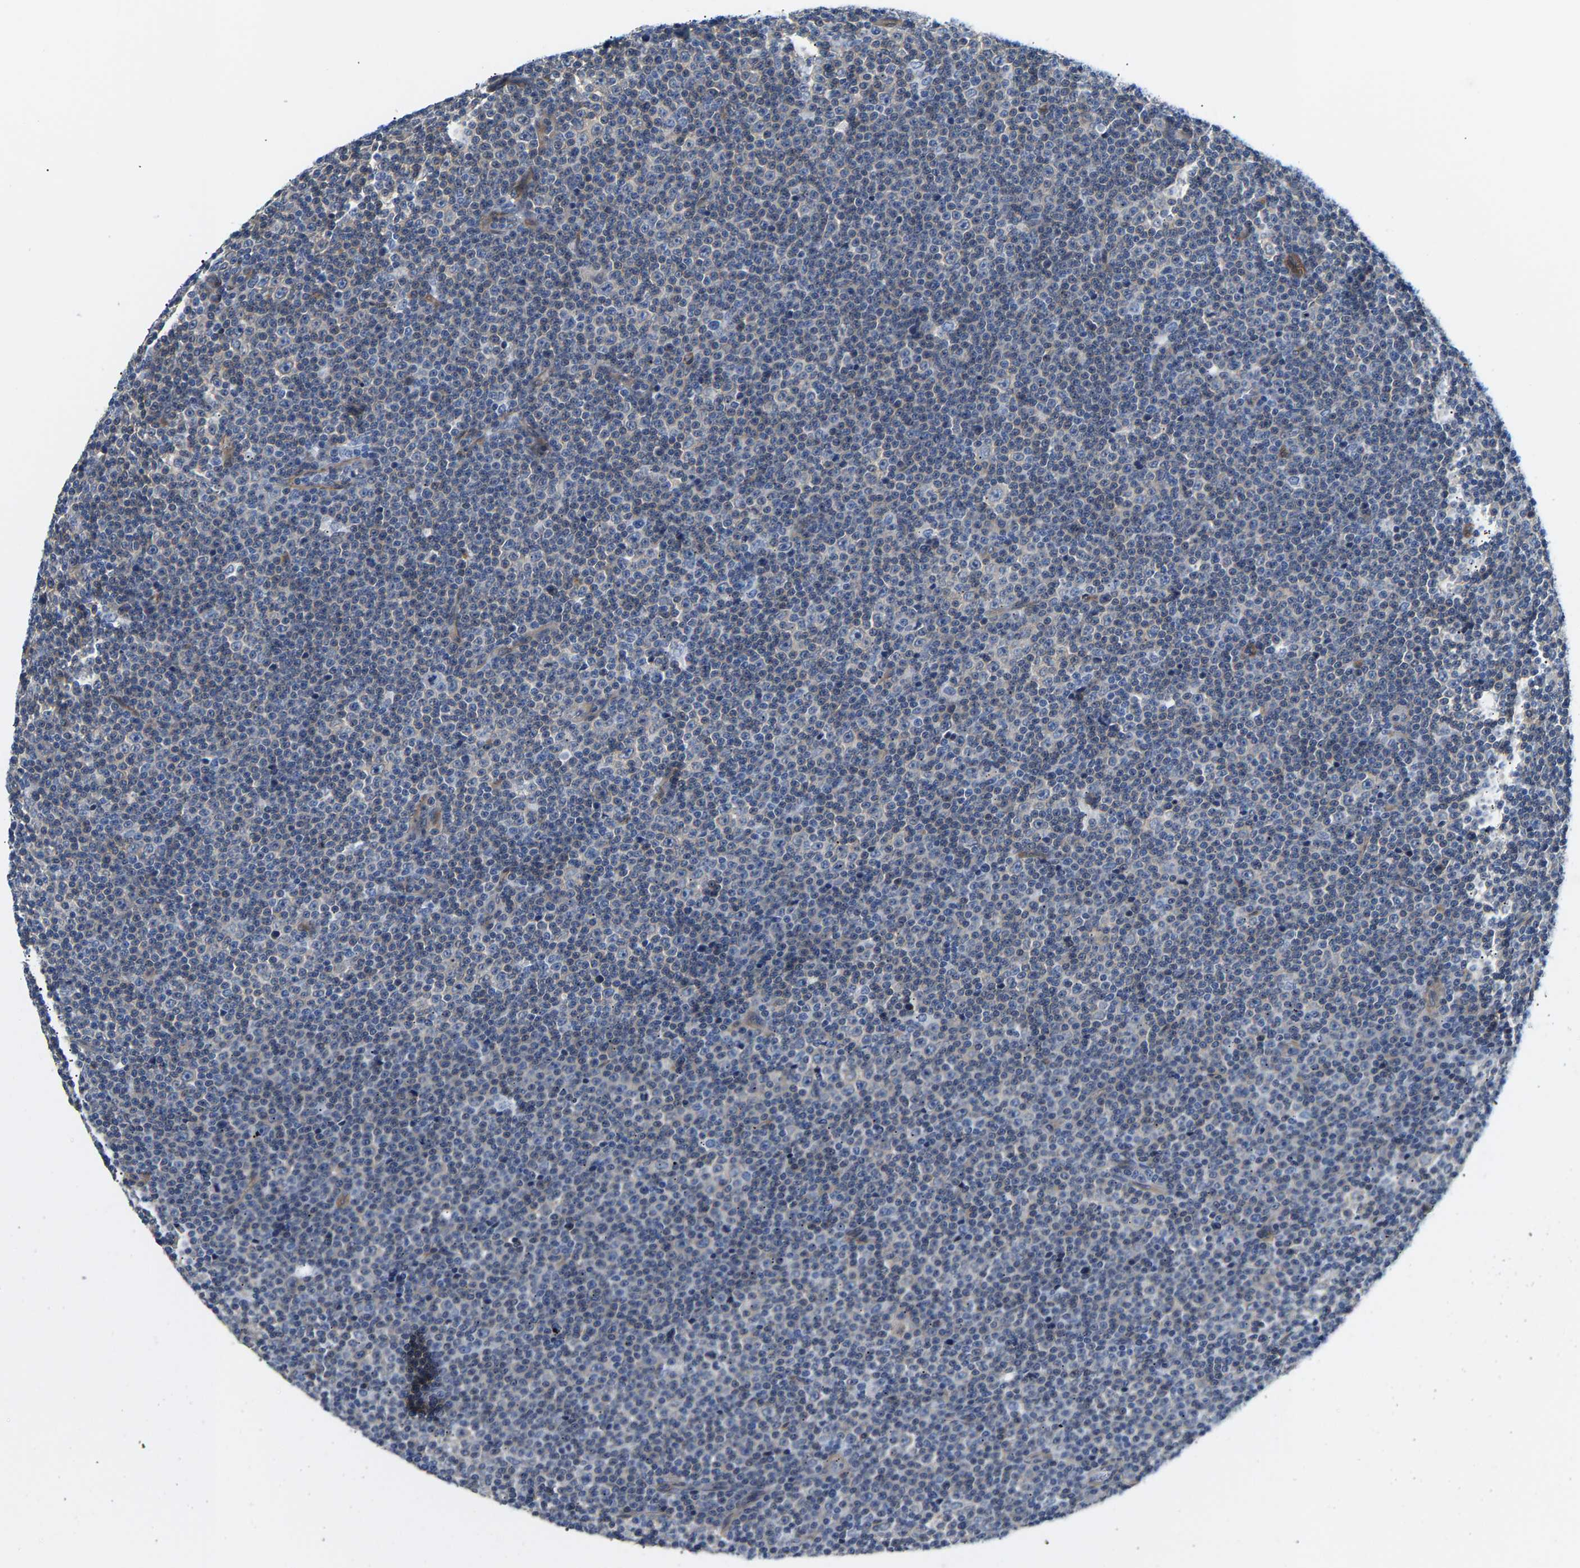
{"staining": {"intensity": "weak", "quantity": "<25%", "location": "cytoplasmic/membranous"}, "tissue": "lymphoma", "cell_type": "Tumor cells", "image_type": "cancer", "snomed": [{"axis": "morphology", "description": "Malignant lymphoma, non-Hodgkin's type, Low grade"}, {"axis": "topography", "description": "Lymph node"}], "caption": "Tumor cells show no significant staining in lymphoma.", "gene": "PAWR", "patient": {"sex": "female", "age": 67}}